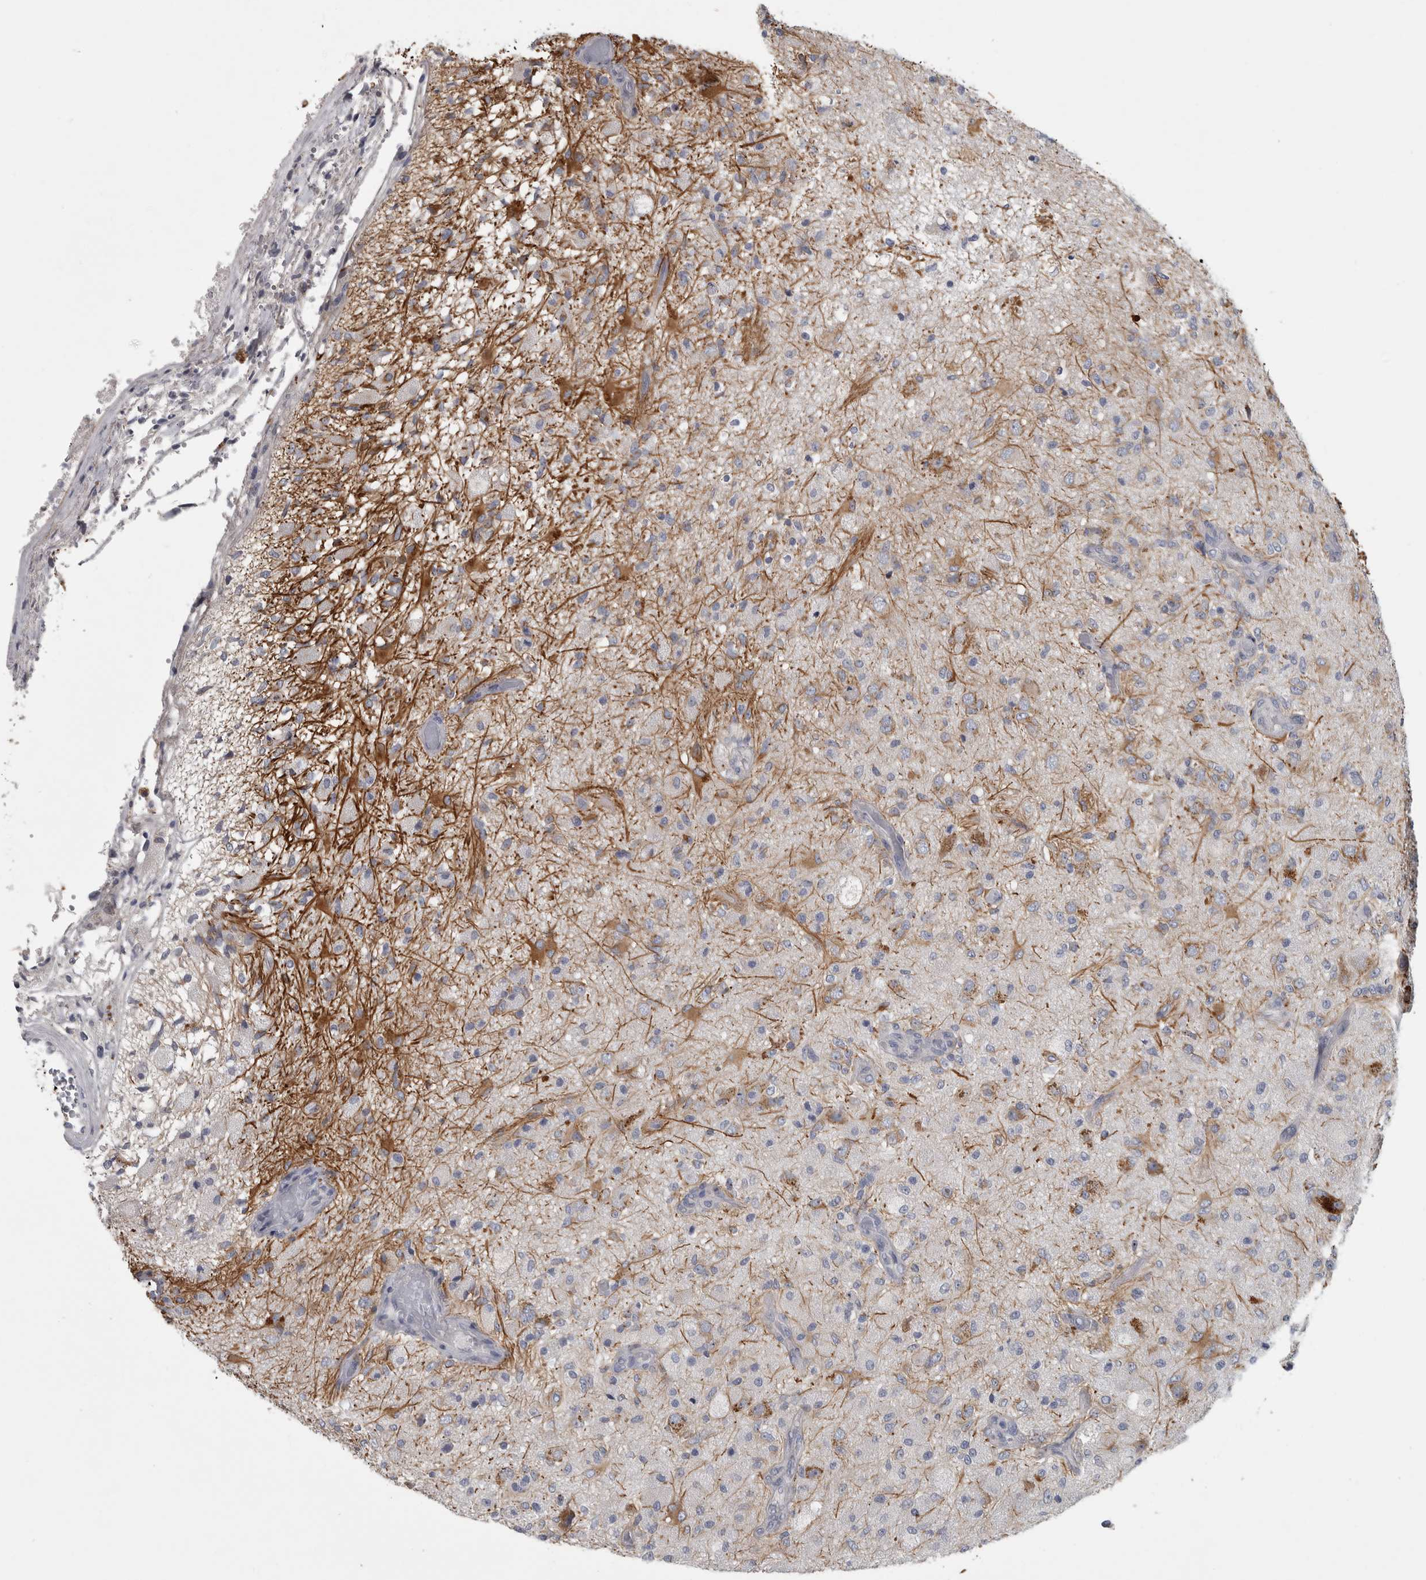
{"staining": {"intensity": "negative", "quantity": "none", "location": "none"}, "tissue": "glioma", "cell_type": "Tumor cells", "image_type": "cancer", "snomed": [{"axis": "morphology", "description": "Normal tissue, NOS"}, {"axis": "morphology", "description": "Glioma, malignant, High grade"}, {"axis": "topography", "description": "Cerebral cortex"}], "caption": "Immunohistochemical staining of human glioma shows no significant positivity in tumor cells. (Immunohistochemistry, brightfield microscopy, high magnification).", "gene": "ATXN2", "patient": {"sex": "male", "age": 77}}